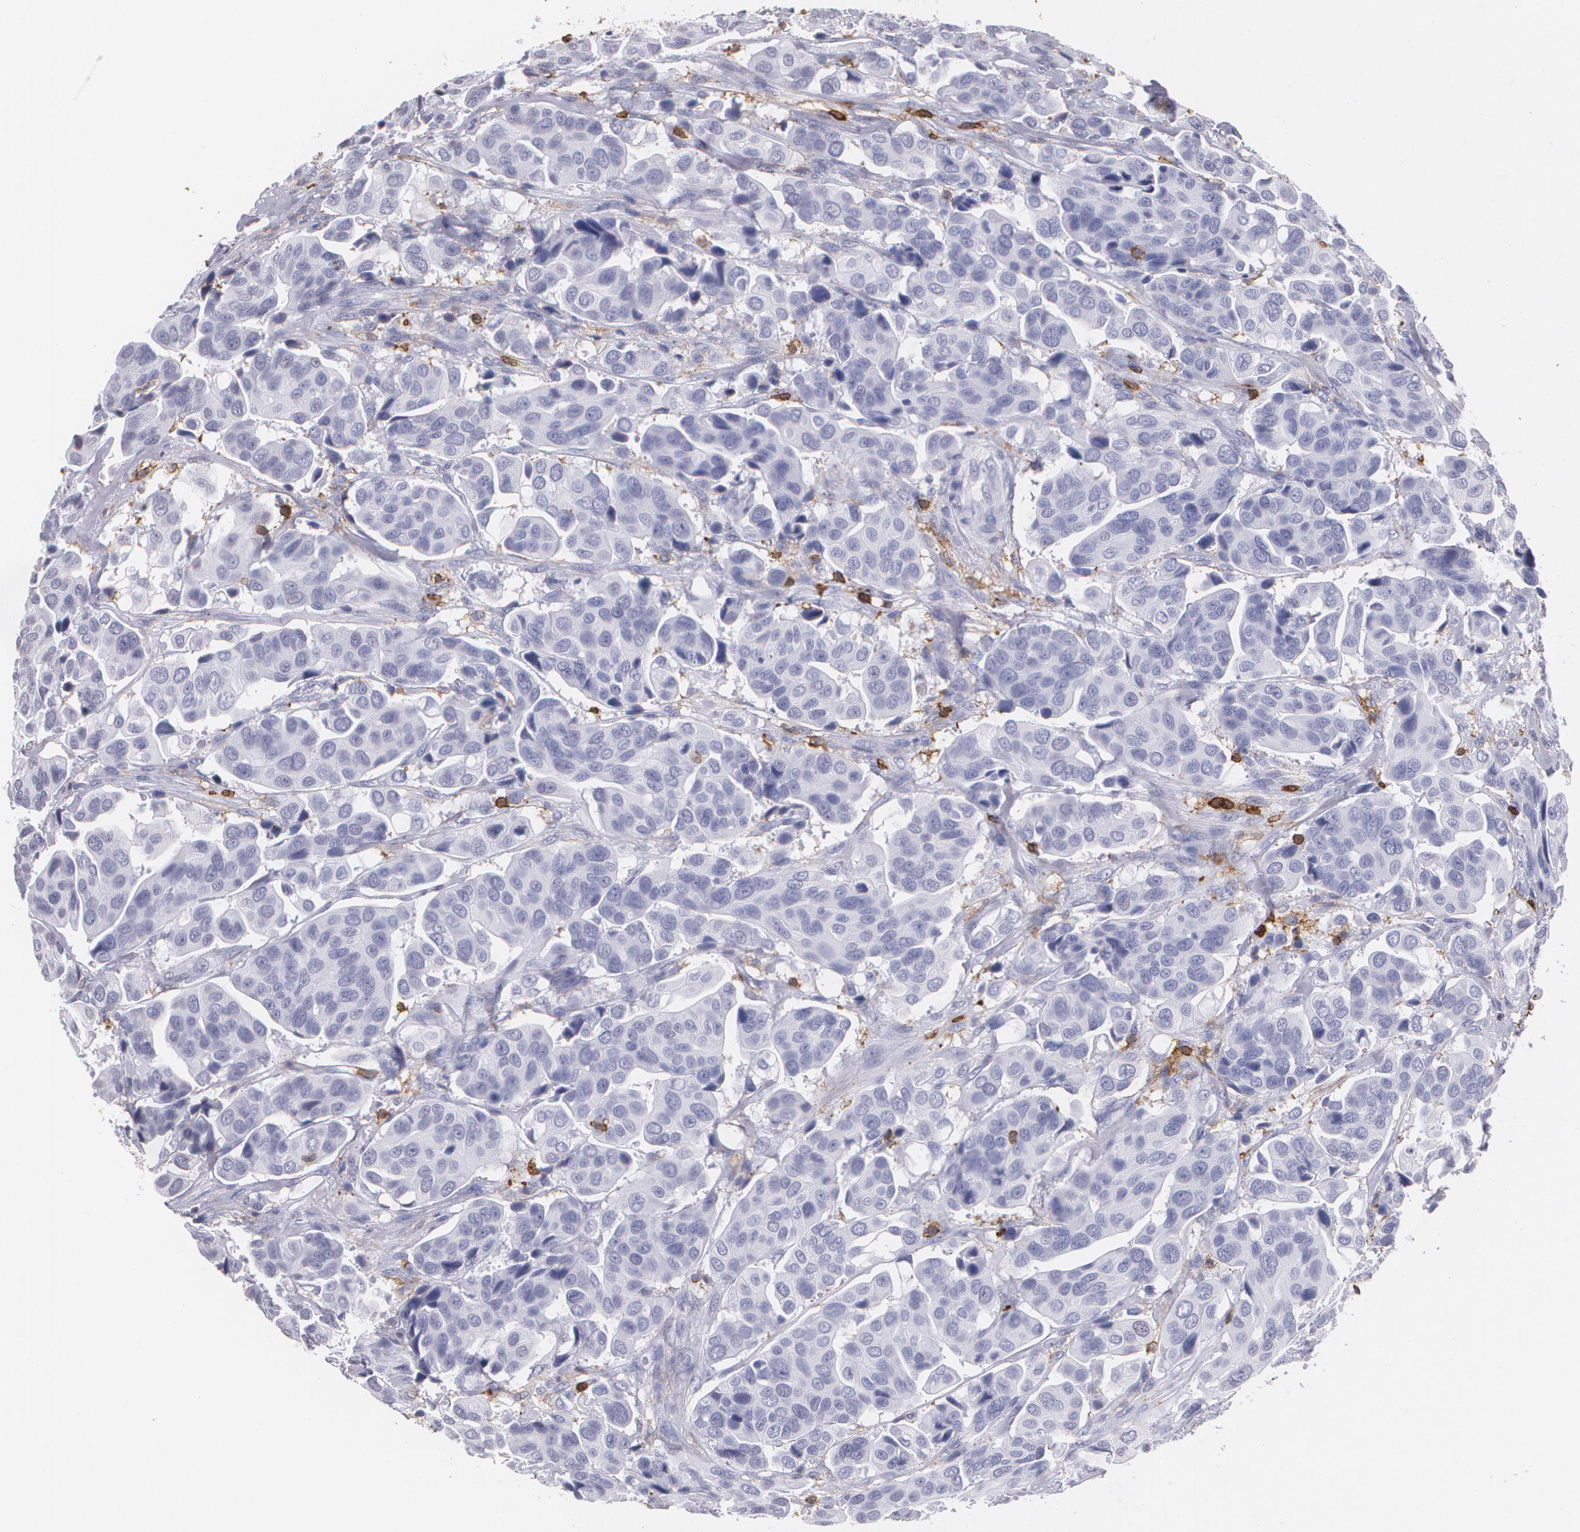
{"staining": {"intensity": "negative", "quantity": "none", "location": "none"}, "tissue": "urothelial cancer", "cell_type": "Tumor cells", "image_type": "cancer", "snomed": [{"axis": "morphology", "description": "Adenocarcinoma, NOS"}, {"axis": "topography", "description": "Urinary bladder"}], "caption": "A high-resolution image shows immunohistochemistry staining of urothelial cancer, which shows no significant positivity in tumor cells. (DAB (3,3'-diaminobenzidine) immunohistochemistry (IHC) visualized using brightfield microscopy, high magnification).", "gene": "PTPRC", "patient": {"sex": "male", "age": 61}}